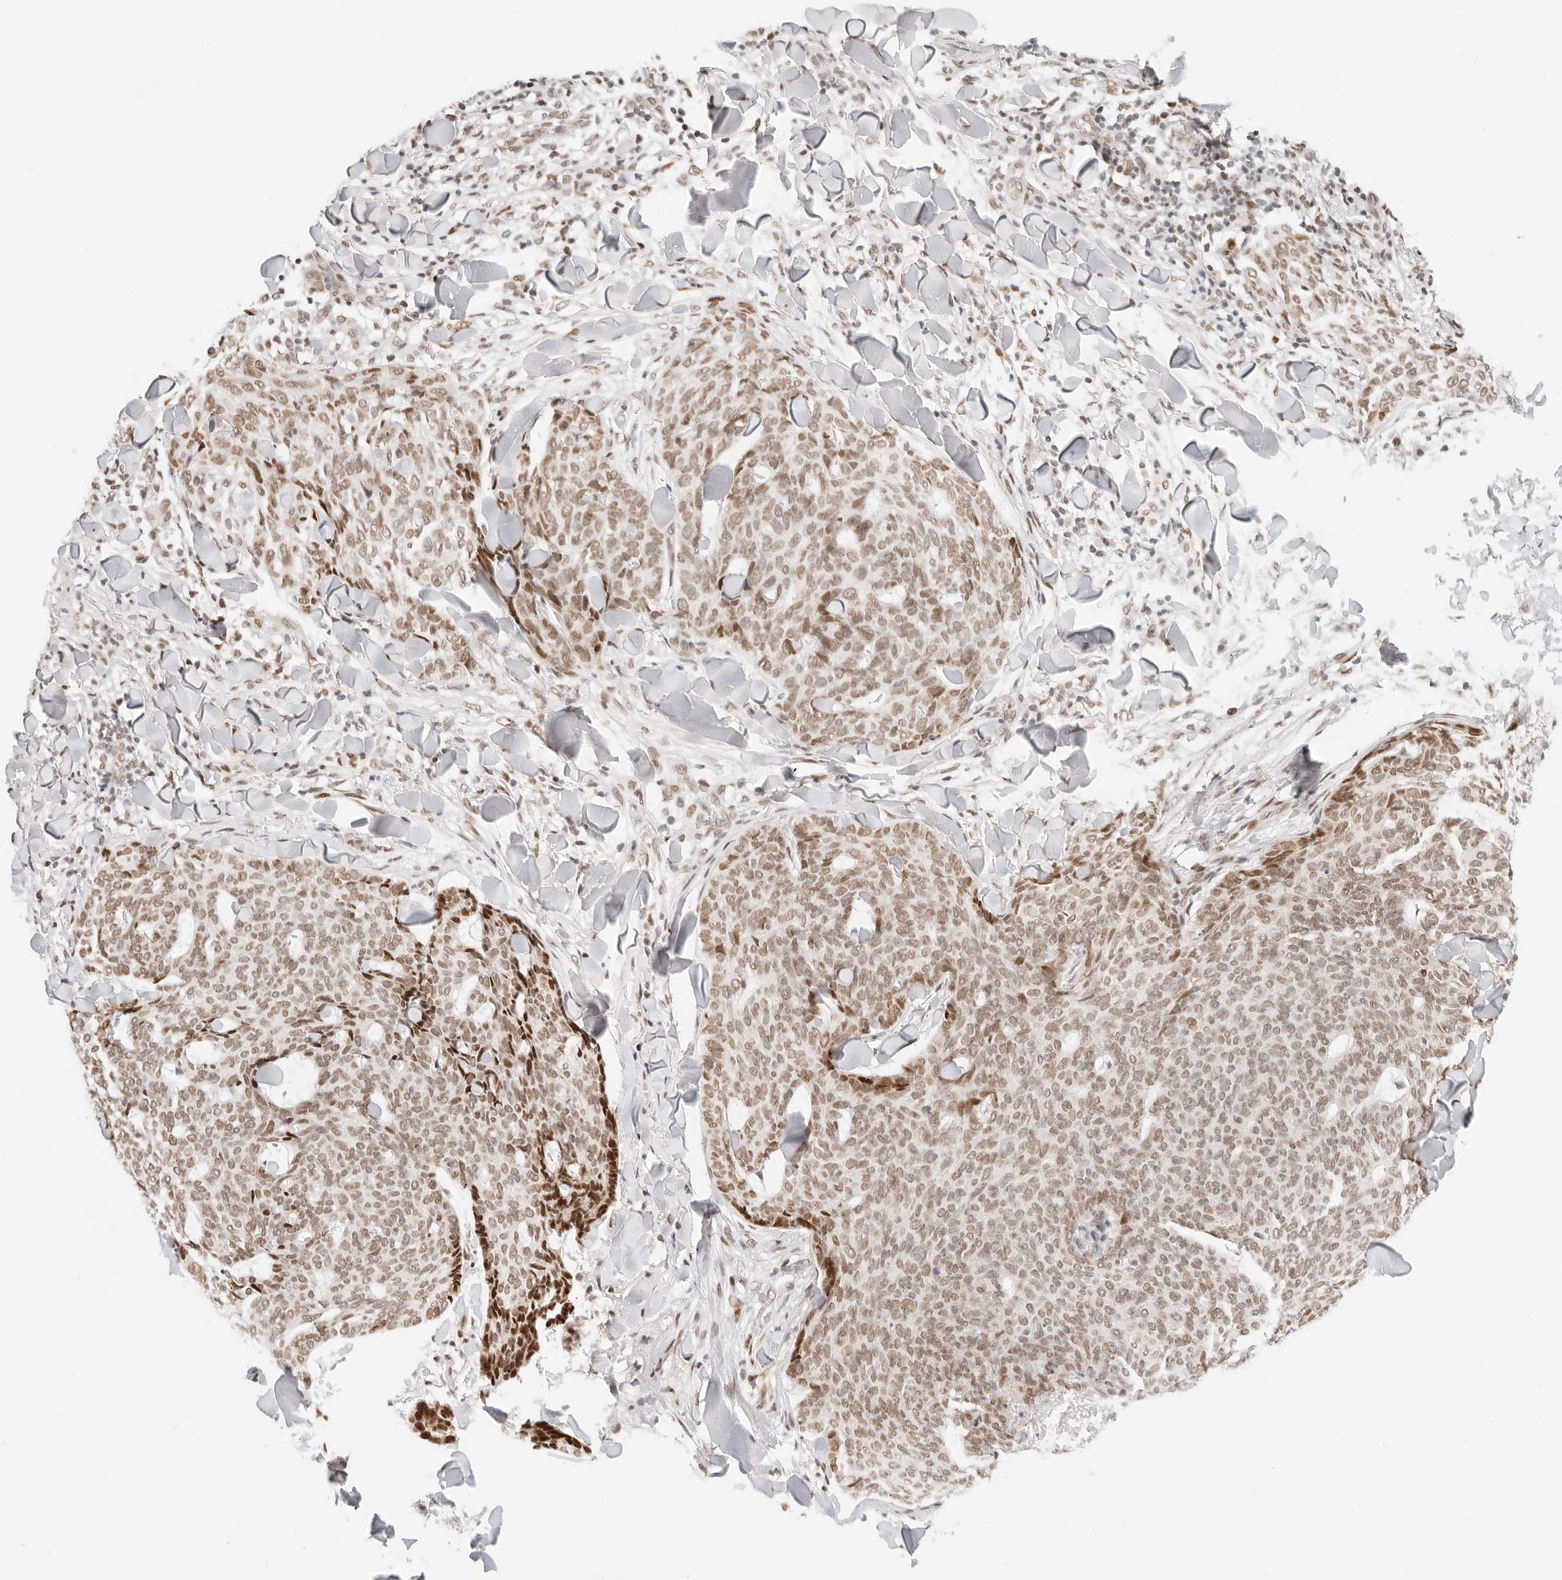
{"staining": {"intensity": "moderate", "quantity": ">75%", "location": "nuclear"}, "tissue": "skin cancer", "cell_type": "Tumor cells", "image_type": "cancer", "snomed": [{"axis": "morphology", "description": "Normal tissue, NOS"}, {"axis": "morphology", "description": "Basal cell carcinoma"}, {"axis": "topography", "description": "Skin"}], "caption": "Protein expression analysis of human skin cancer reveals moderate nuclear positivity in about >75% of tumor cells.", "gene": "HOXC5", "patient": {"sex": "male", "age": 50}}